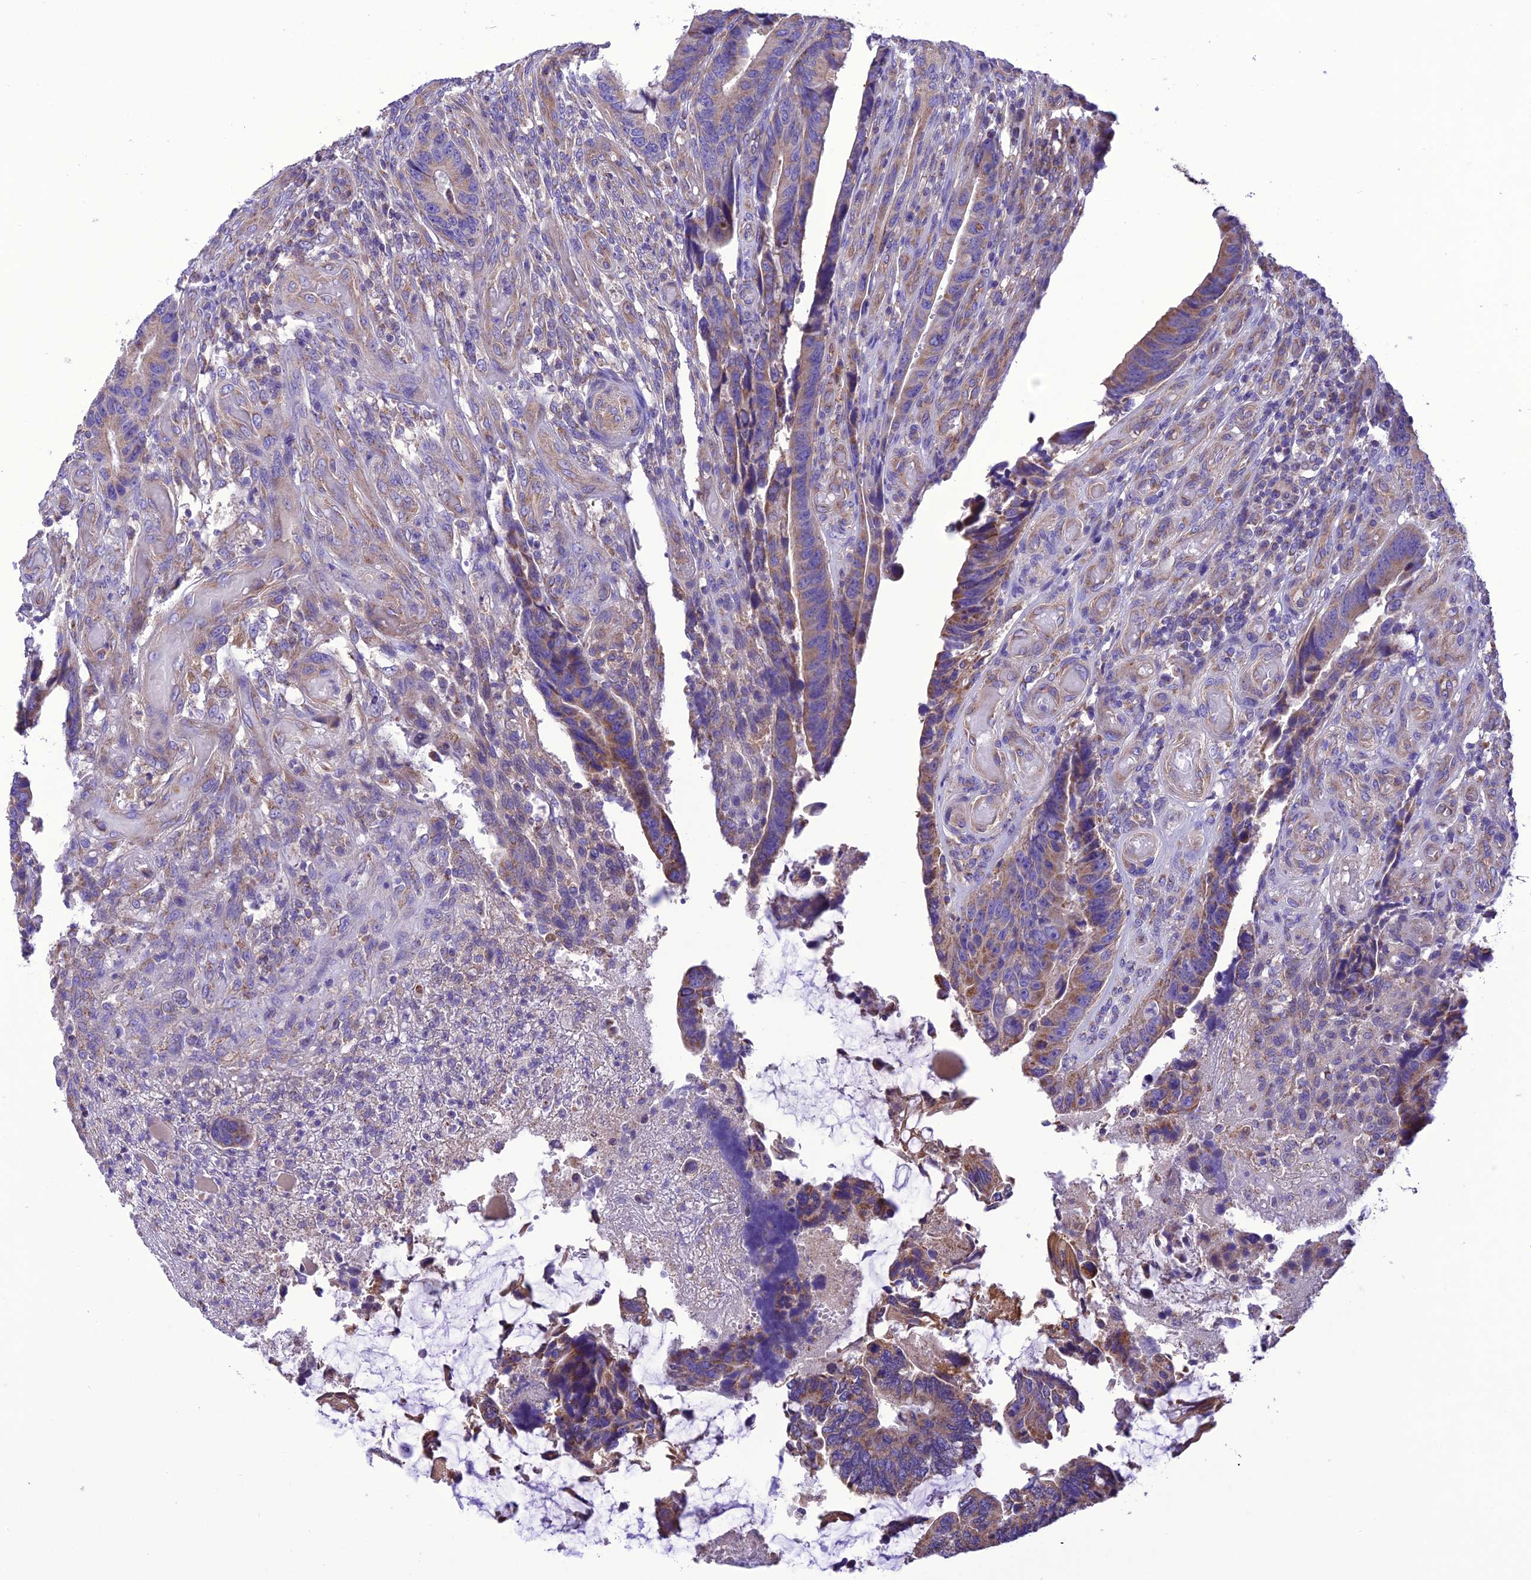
{"staining": {"intensity": "moderate", "quantity": "<25%", "location": "cytoplasmic/membranous"}, "tissue": "colorectal cancer", "cell_type": "Tumor cells", "image_type": "cancer", "snomed": [{"axis": "morphology", "description": "Adenocarcinoma, NOS"}, {"axis": "topography", "description": "Colon"}], "caption": "Approximately <25% of tumor cells in human adenocarcinoma (colorectal) display moderate cytoplasmic/membranous protein staining as visualized by brown immunohistochemical staining.", "gene": "MAP3K12", "patient": {"sex": "male", "age": 87}}